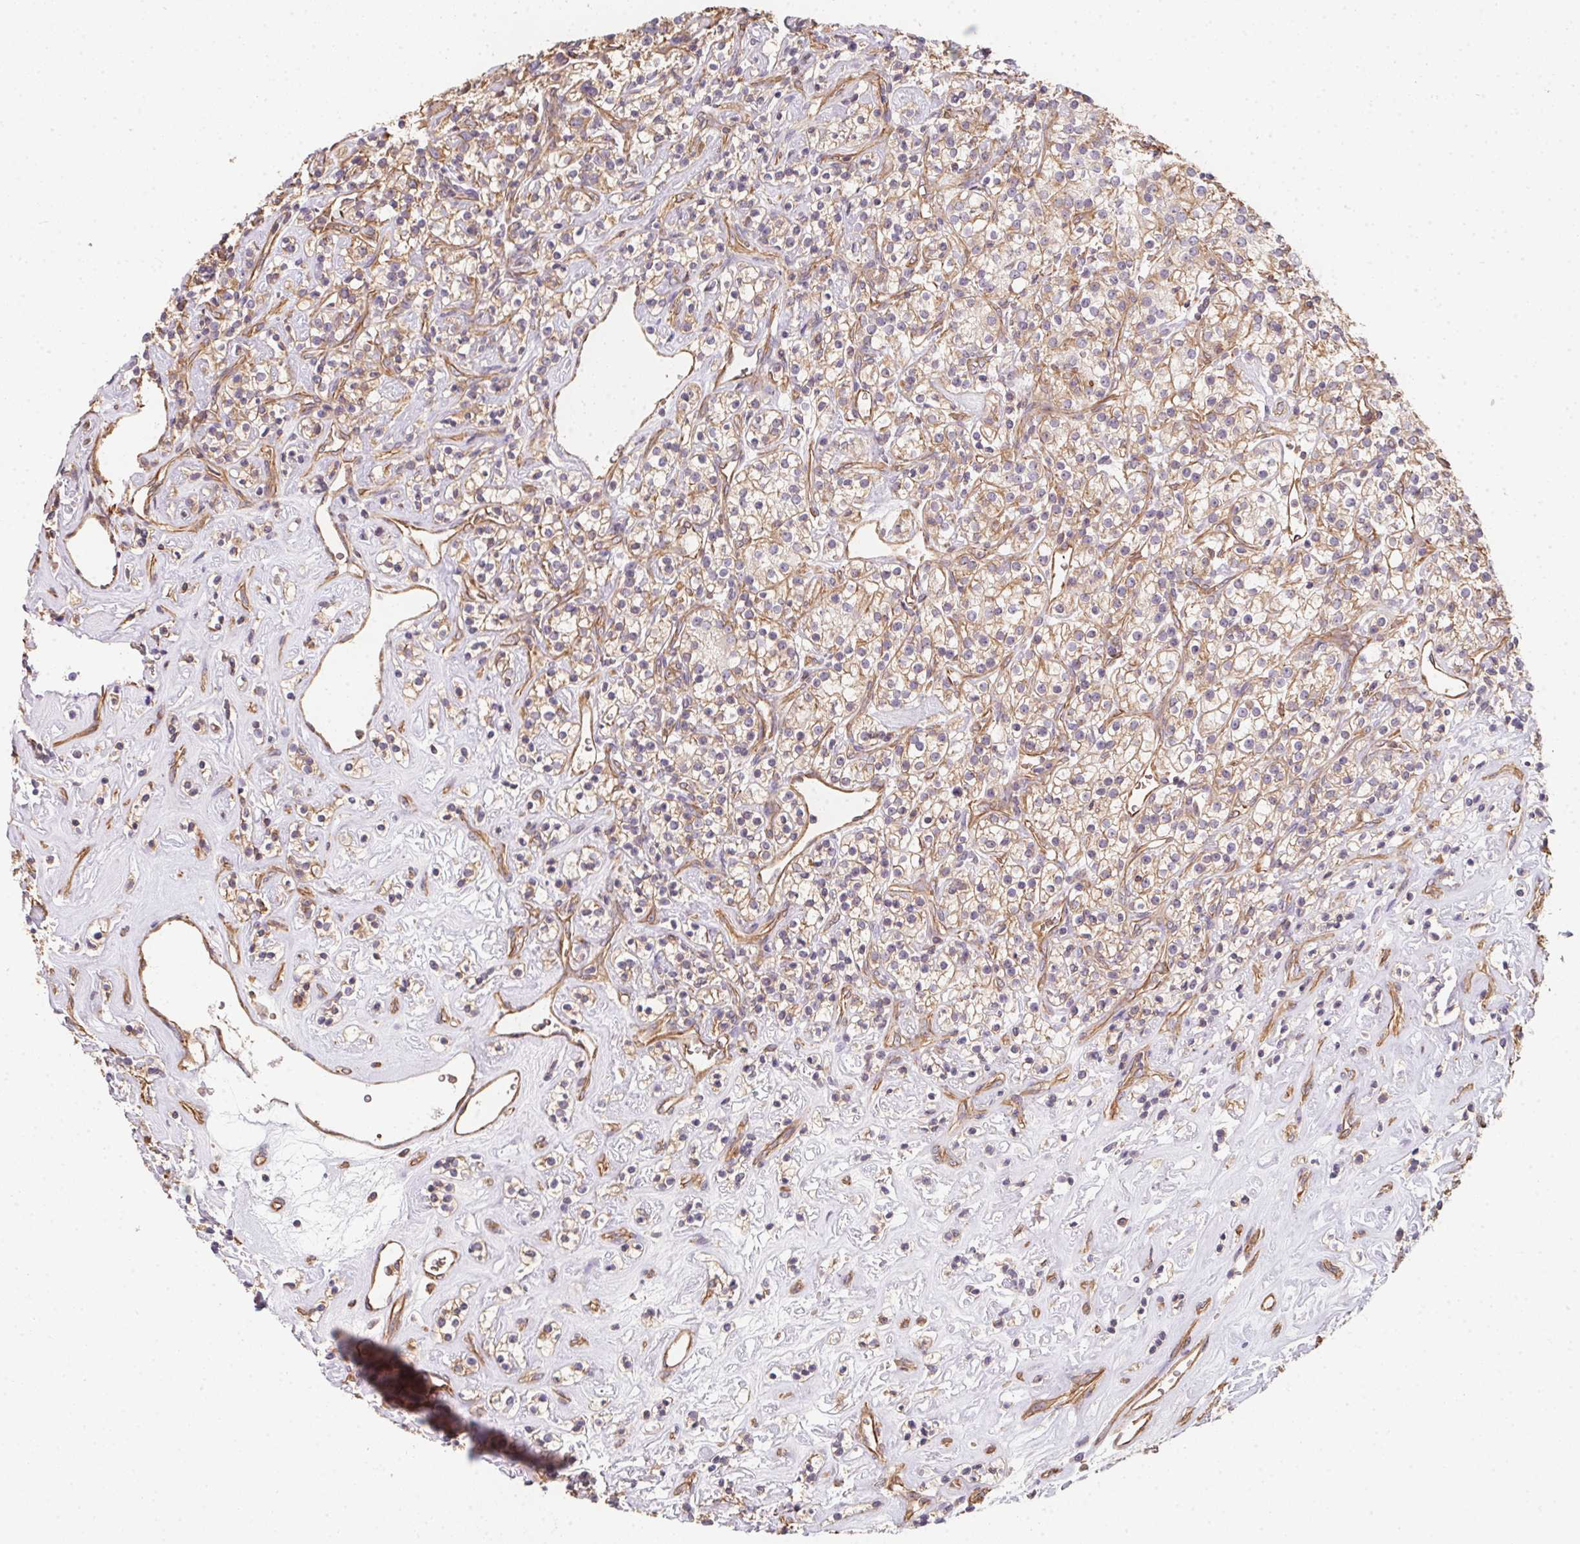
{"staining": {"intensity": "weak", "quantity": ">75%", "location": "cytoplasmic/membranous"}, "tissue": "renal cancer", "cell_type": "Tumor cells", "image_type": "cancer", "snomed": [{"axis": "morphology", "description": "Adenocarcinoma, NOS"}, {"axis": "topography", "description": "Kidney"}], "caption": "DAB (3,3'-diaminobenzidine) immunohistochemical staining of human renal cancer exhibits weak cytoplasmic/membranous protein staining in approximately >75% of tumor cells.", "gene": "TBKBP1", "patient": {"sex": "male", "age": 77}}